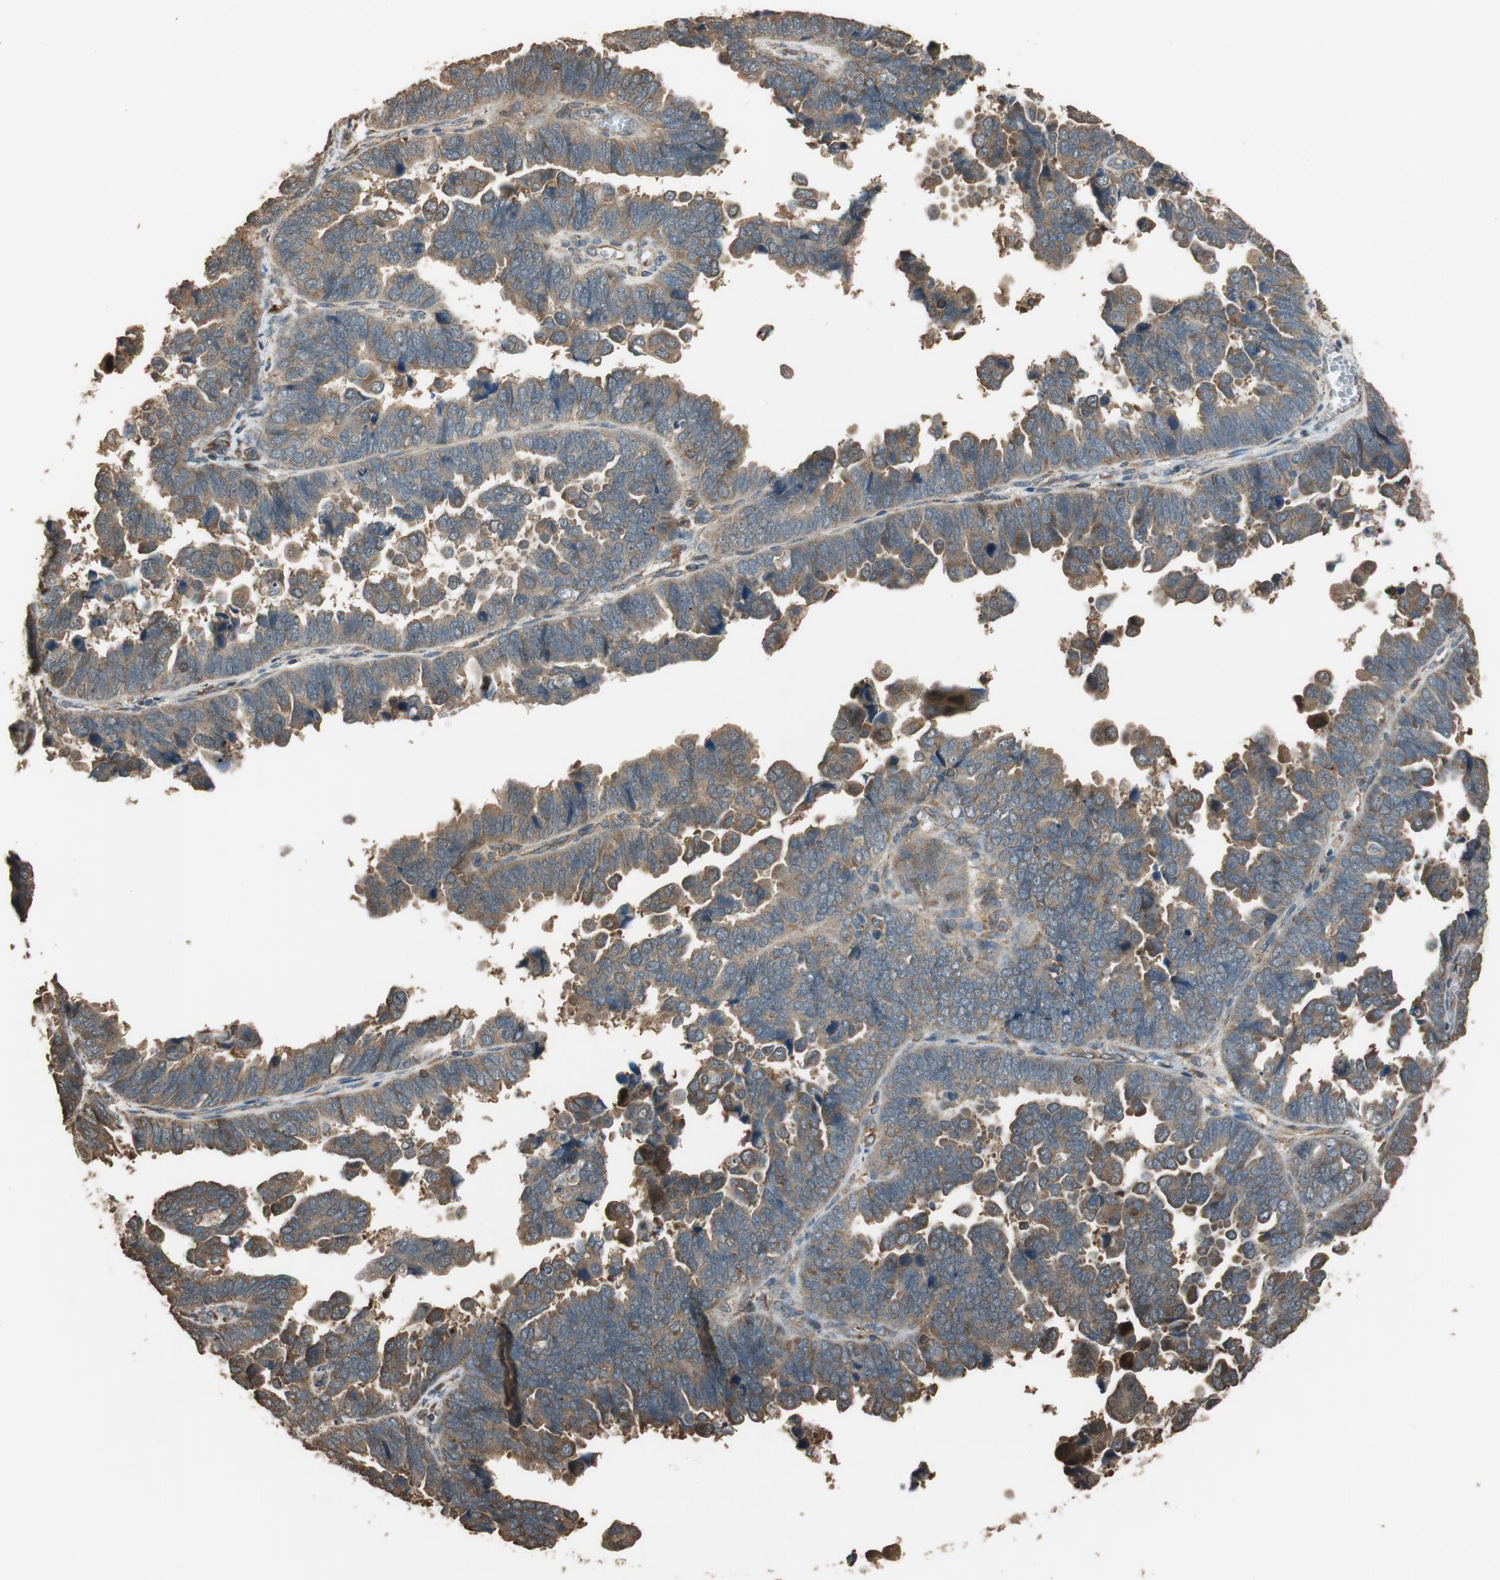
{"staining": {"intensity": "weak", "quantity": ">75%", "location": "cytoplasmic/membranous"}, "tissue": "endometrial cancer", "cell_type": "Tumor cells", "image_type": "cancer", "snomed": [{"axis": "morphology", "description": "Adenocarcinoma, NOS"}, {"axis": "topography", "description": "Endometrium"}], "caption": "The photomicrograph exhibits staining of endometrial adenocarcinoma, revealing weak cytoplasmic/membranous protein positivity (brown color) within tumor cells.", "gene": "MST1R", "patient": {"sex": "female", "age": 75}}